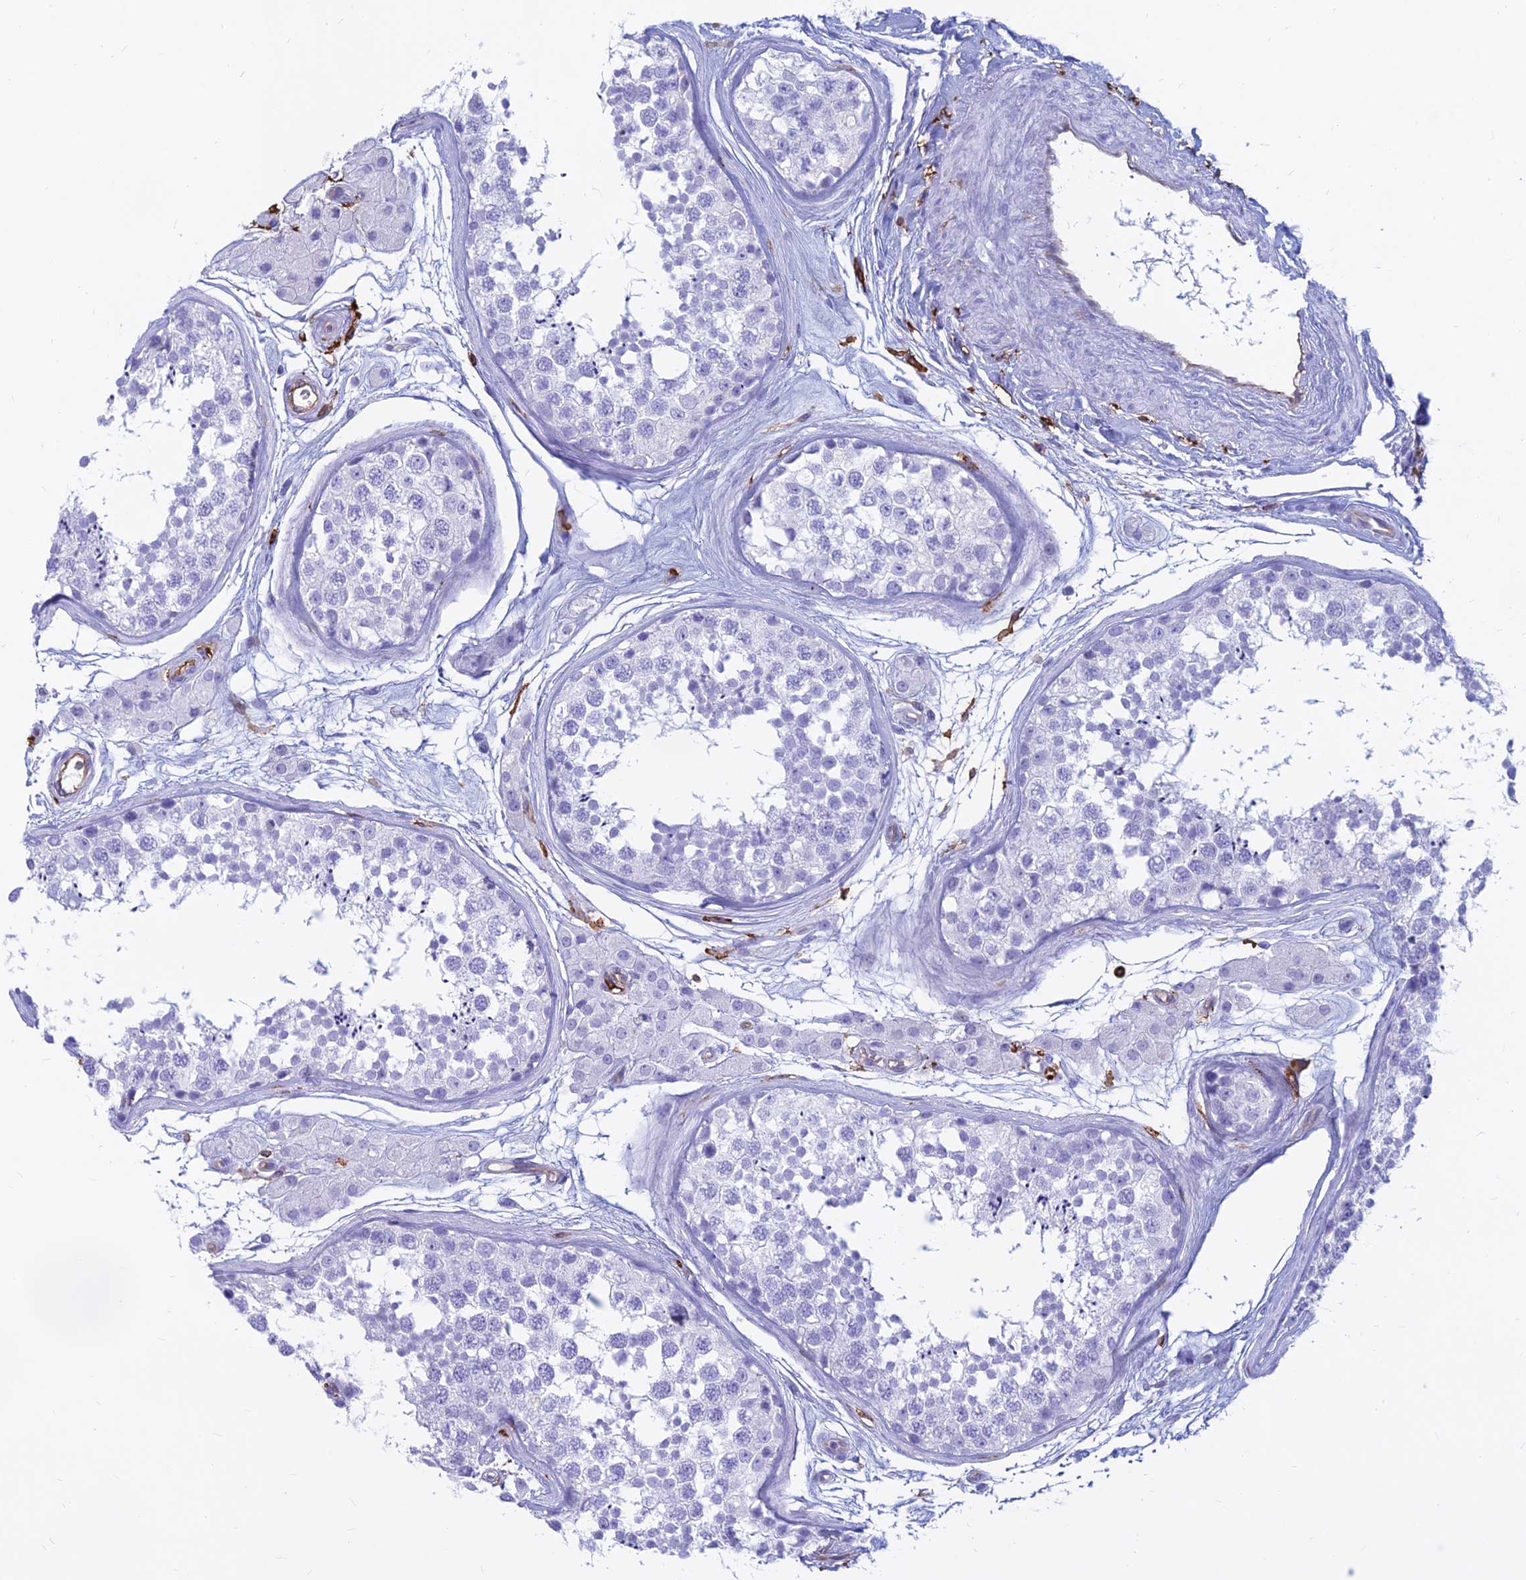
{"staining": {"intensity": "negative", "quantity": "none", "location": "none"}, "tissue": "testis", "cell_type": "Cells in seminiferous ducts", "image_type": "normal", "snomed": [{"axis": "morphology", "description": "Normal tissue, NOS"}, {"axis": "topography", "description": "Testis"}], "caption": "High magnification brightfield microscopy of unremarkable testis stained with DAB (3,3'-diaminobenzidine) (brown) and counterstained with hematoxylin (blue): cells in seminiferous ducts show no significant staining. The staining is performed using DAB brown chromogen with nuclei counter-stained in using hematoxylin.", "gene": "HLA", "patient": {"sex": "male", "age": 56}}